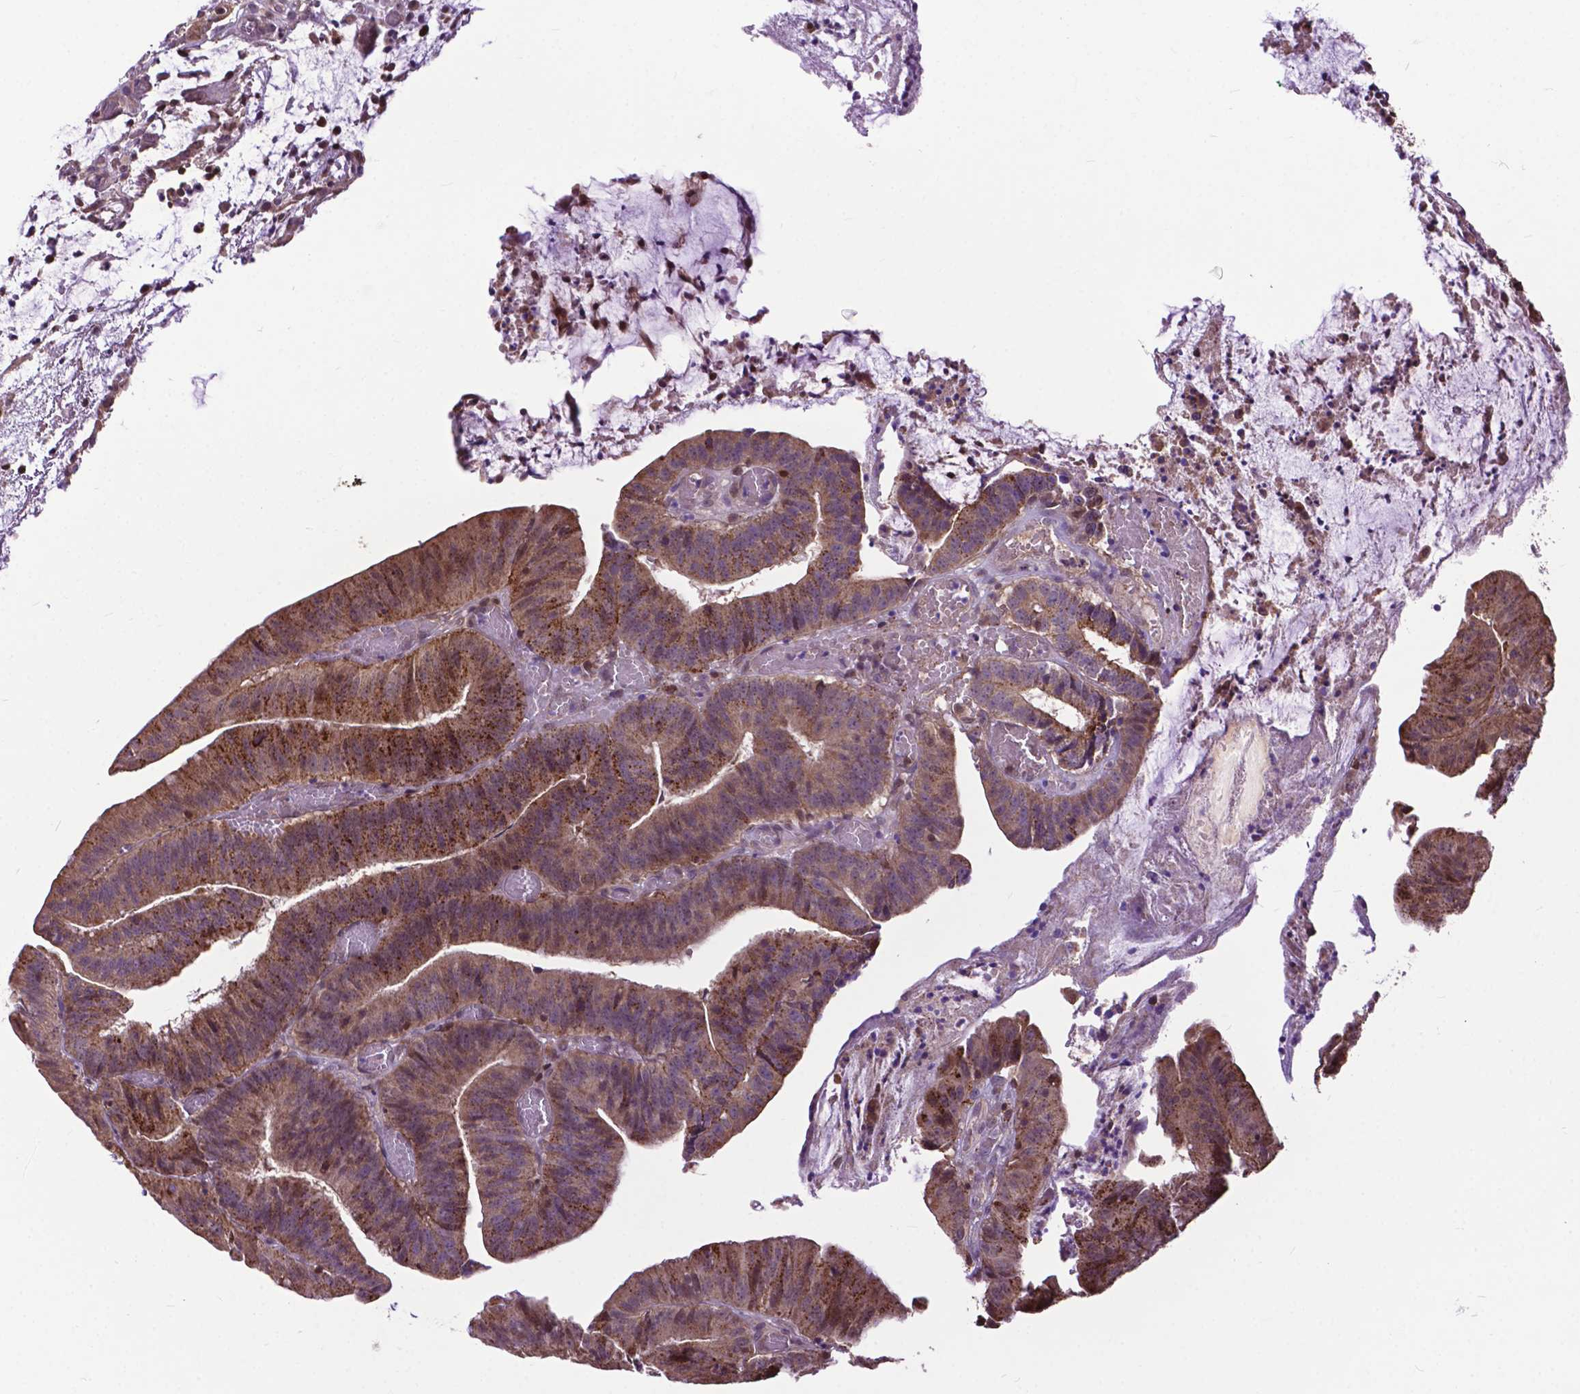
{"staining": {"intensity": "strong", "quantity": ">75%", "location": "cytoplasmic/membranous"}, "tissue": "colorectal cancer", "cell_type": "Tumor cells", "image_type": "cancer", "snomed": [{"axis": "morphology", "description": "Adenocarcinoma, NOS"}, {"axis": "topography", "description": "Colon"}], "caption": "Approximately >75% of tumor cells in colorectal cancer (adenocarcinoma) exhibit strong cytoplasmic/membranous protein expression as visualized by brown immunohistochemical staining.", "gene": "CHMP4A", "patient": {"sex": "female", "age": 78}}